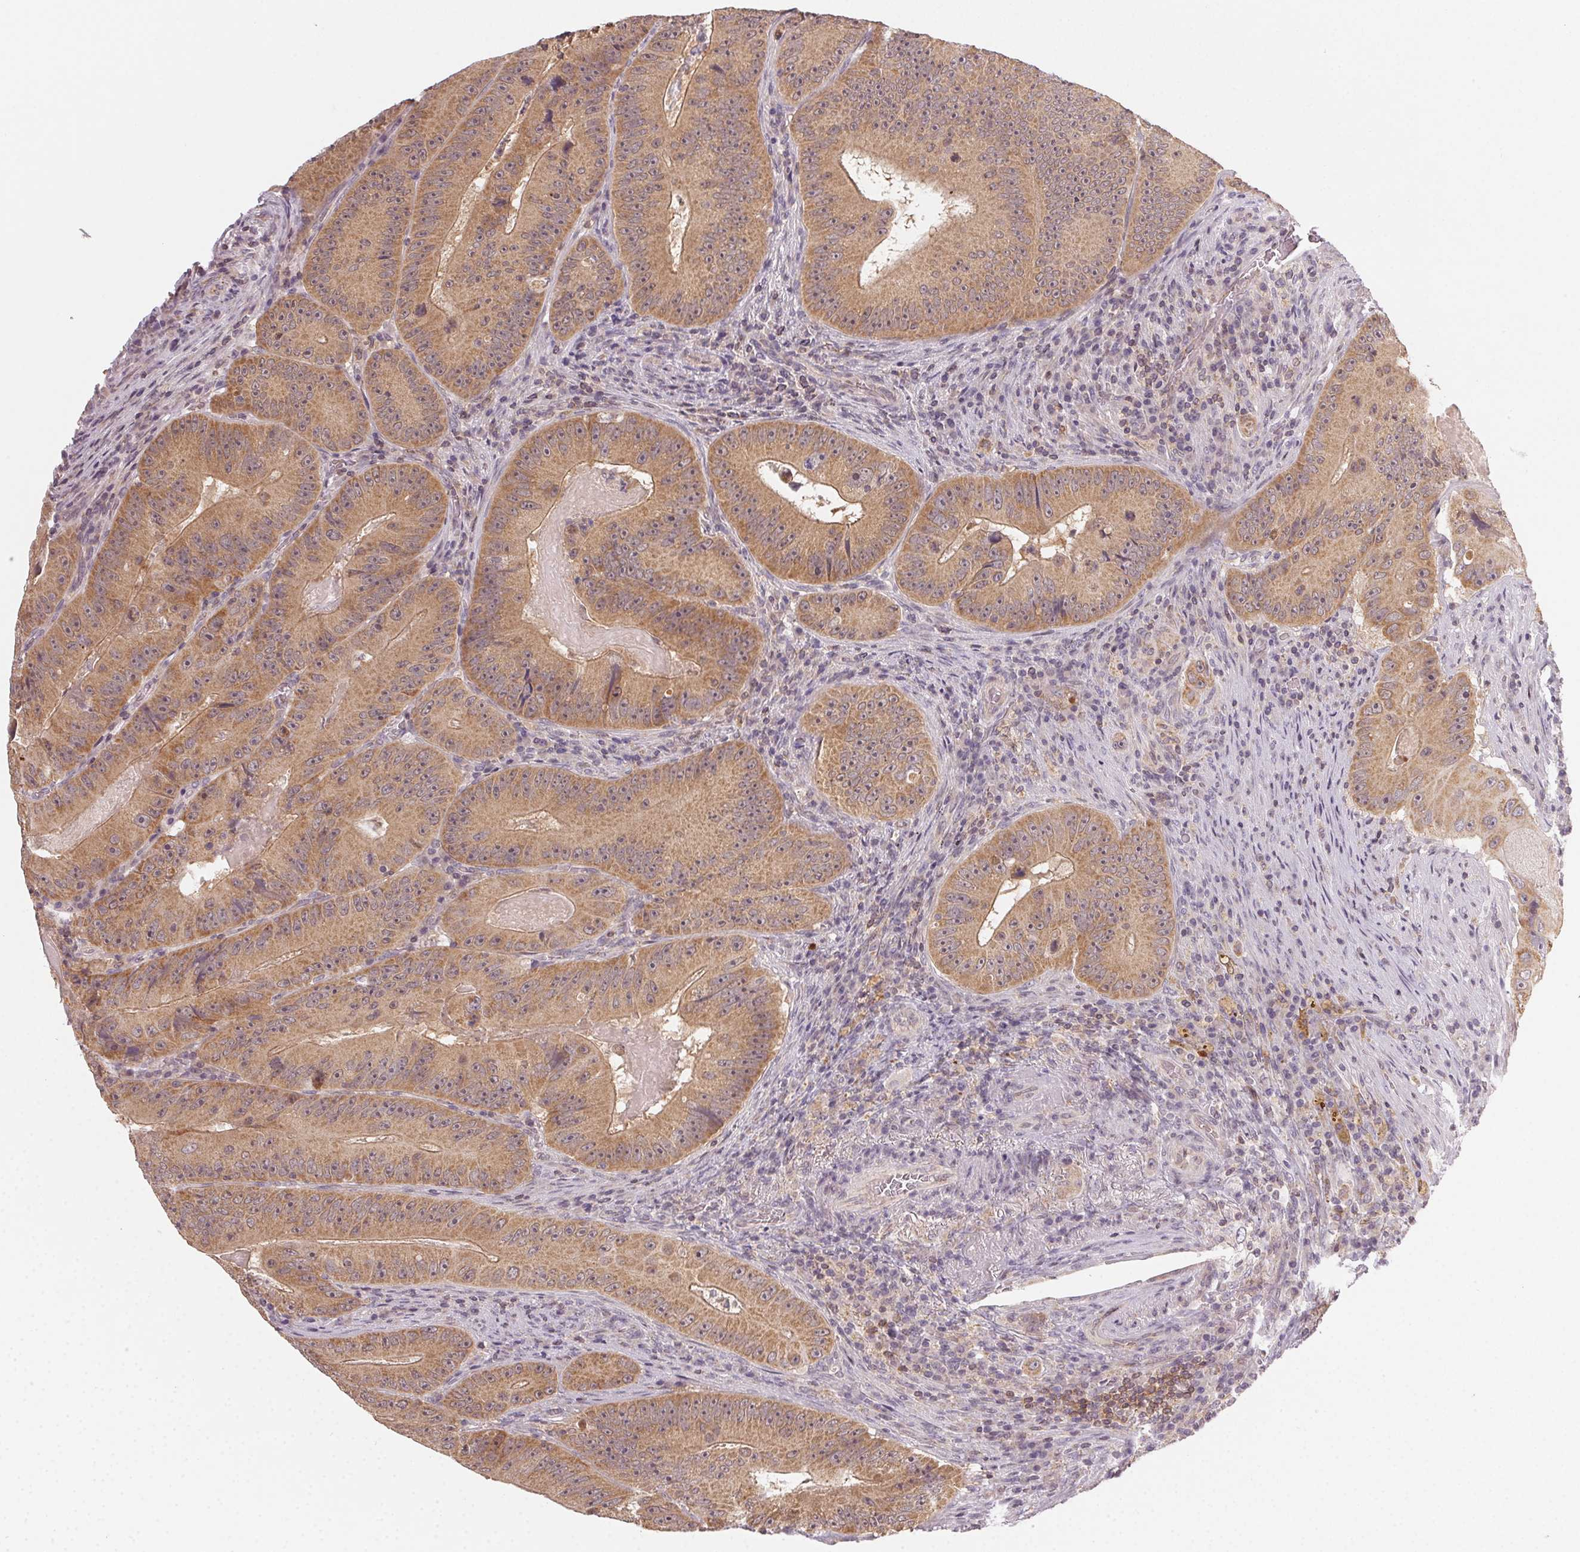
{"staining": {"intensity": "moderate", "quantity": ">75%", "location": "cytoplasmic/membranous"}, "tissue": "colorectal cancer", "cell_type": "Tumor cells", "image_type": "cancer", "snomed": [{"axis": "morphology", "description": "Adenocarcinoma, NOS"}, {"axis": "topography", "description": "Colon"}], "caption": "Brown immunohistochemical staining in human colorectal adenocarcinoma demonstrates moderate cytoplasmic/membranous staining in about >75% of tumor cells. Using DAB (brown) and hematoxylin (blue) stains, captured at high magnification using brightfield microscopy.", "gene": "NCOA4", "patient": {"sex": "female", "age": 86}}